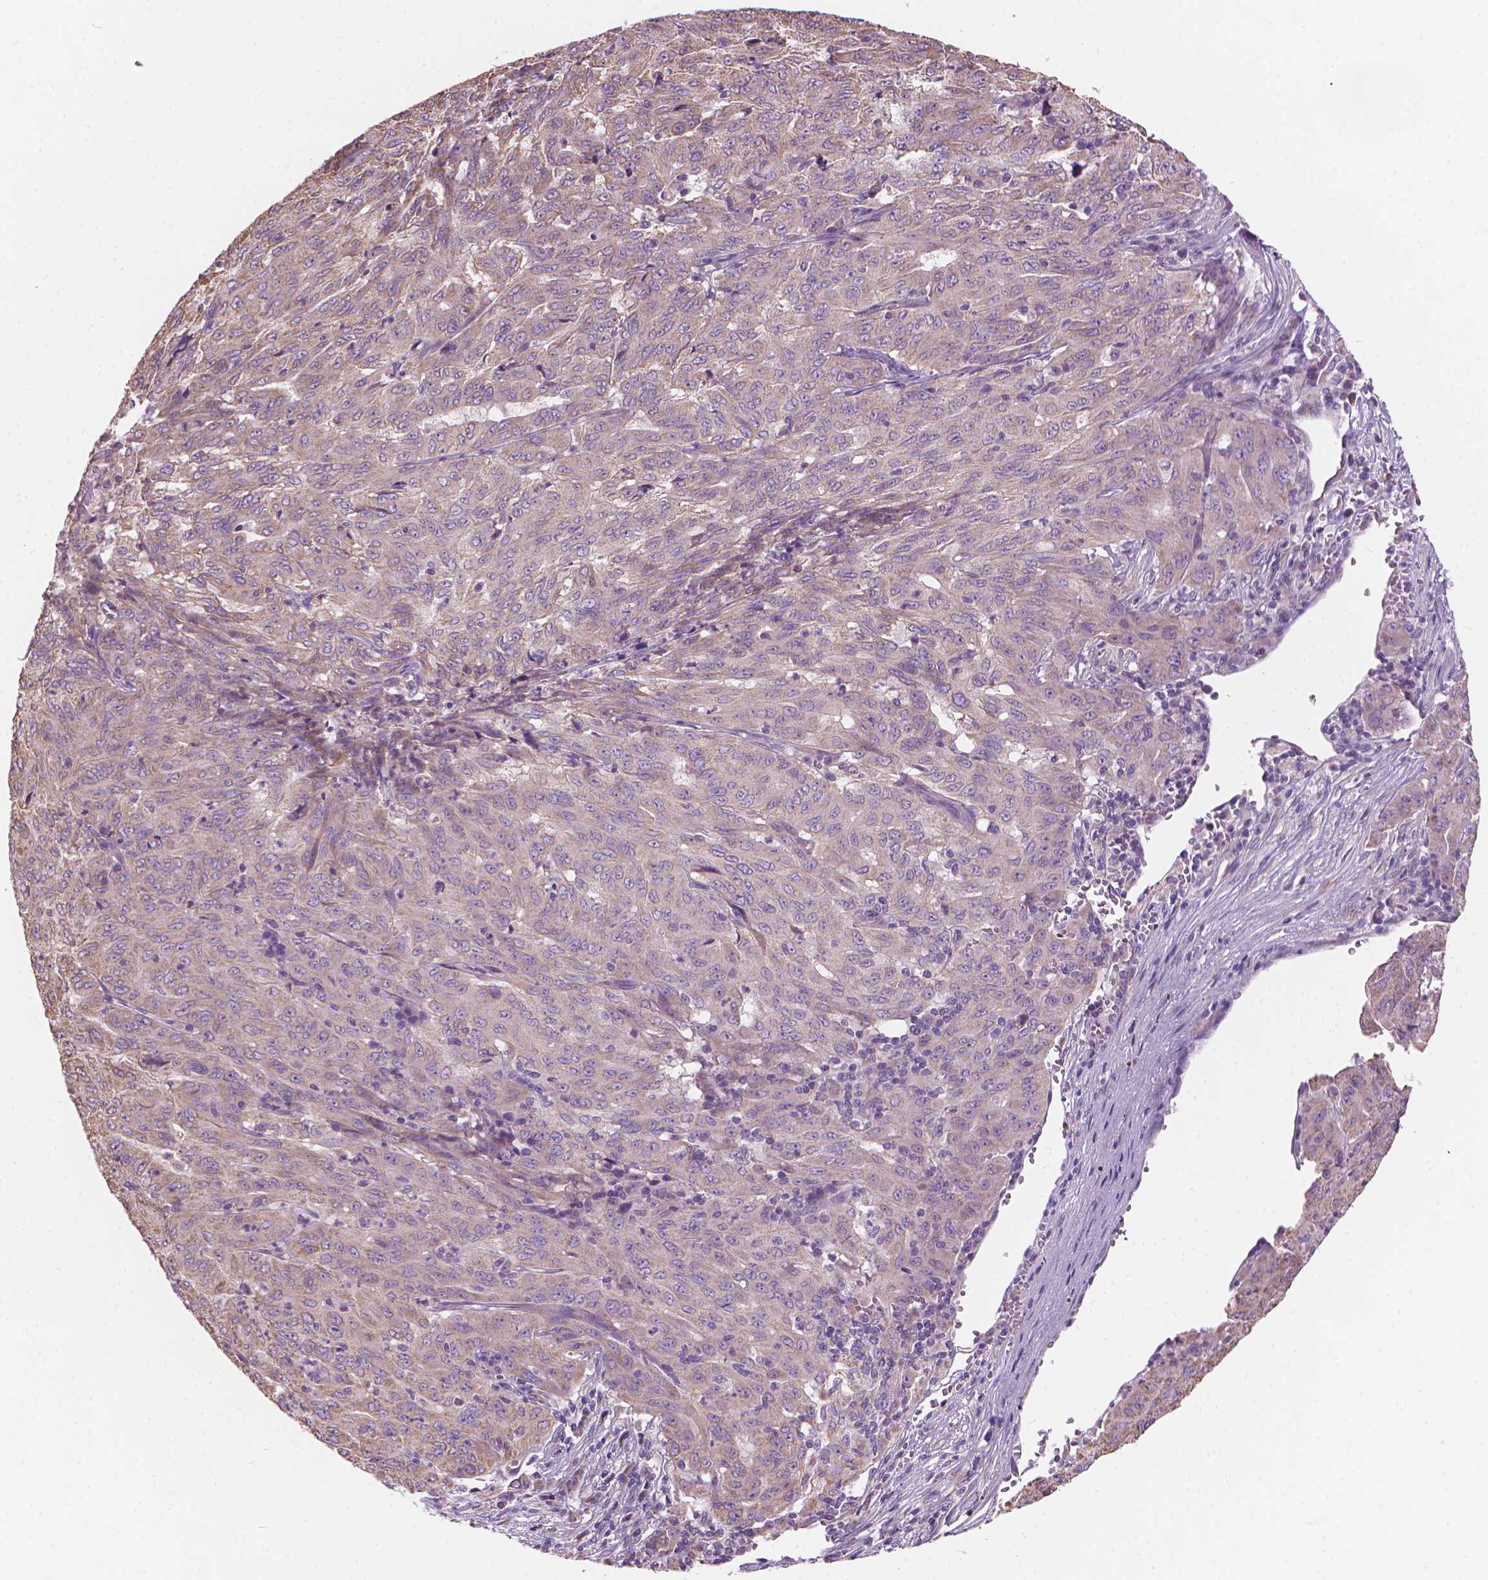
{"staining": {"intensity": "weak", "quantity": "<25%", "location": "cytoplasmic/membranous"}, "tissue": "pancreatic cancer", "cell_type": "Tumor cells", "image_type": "cancer", "snomed": [{"axis": "morphology", "description": "Adenocarcinoma, NOS"}, {"axis": "topography", "description": "Pancreas"}], "caption": "Immunohistochemistry histopathology image of pancreatic adenocarcinoma stained for a protein (brown), which reveals no positivity in tumor cells. (Stains: DAB immunohistochemistry with hematoxylin counter stain, Microscopy: brightfield microscopy at high magnification).", "gene": "TTC29", "patient": {"sex": "male", "age": 63}}